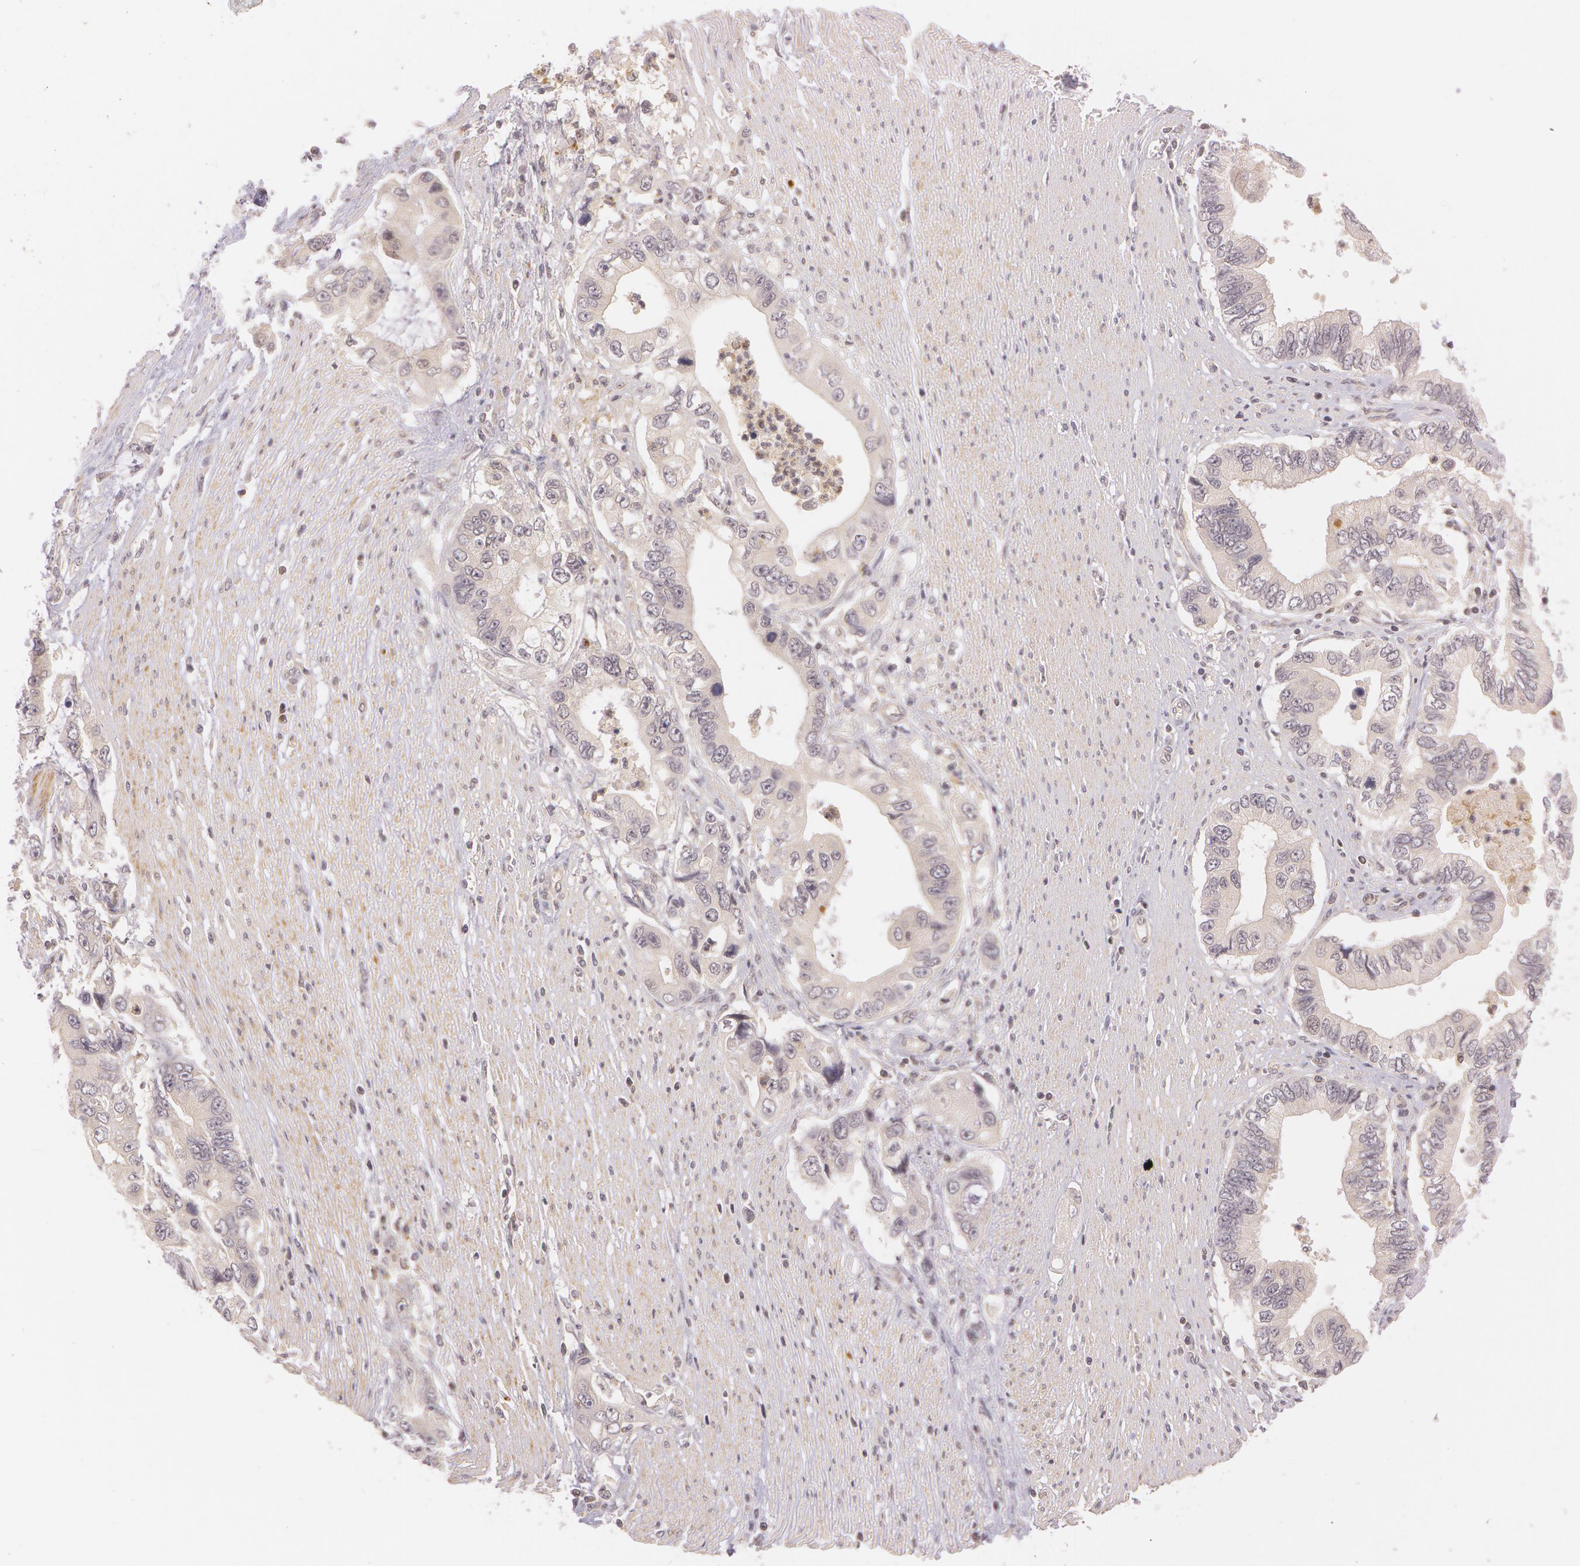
{"staining": {"intensity": "weak", "quantity": ">75%", "location": "cytoplasmic/membranous"}, "tissue": "pancreatic cancer", "cell_type": "Tumor cells", "image_type": "cancer", "snomed": [{"axis": "morphology", "description": "Adenocarcinoma, NOS"}, {"axis": "topography", "description": "Pancreas"}, {"axis": "topography", "description": "Stomach, upper"}], "caption": "An immunohistochemistry (IHC) micrograph of neoplastic tissue is shown. Protein staining in brown highlights weak cytoplasmic/membranous positivity in pancreatic adenocarcinoma within tumor cells.", "gene": "ATG2B", "patient": {"sex": "male", "age": 77}}